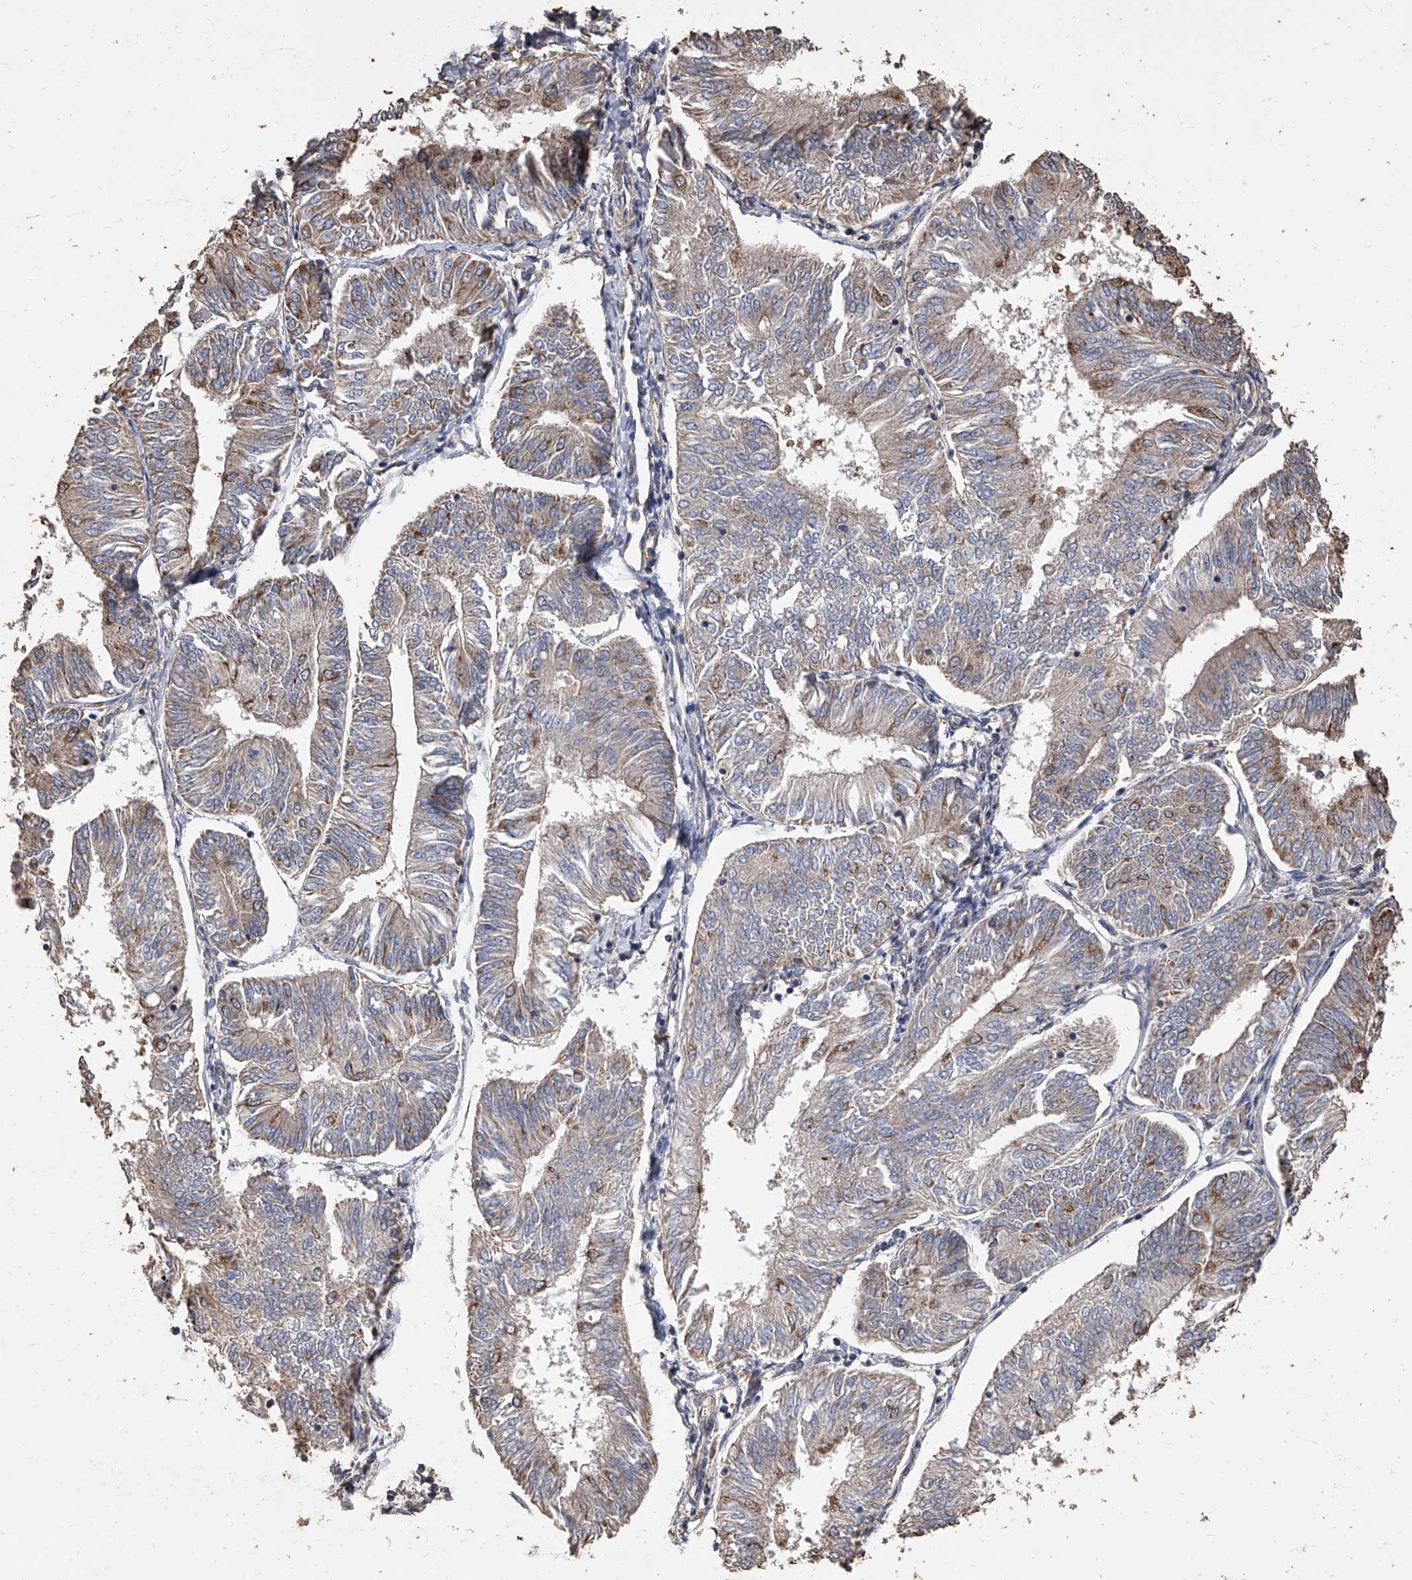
{"staining": {"intensity": "weak", "quantity": ">75%", "location": "cytoplasmic/membranous"}, "tissue": "endometrial cancer", "cell_type": "Tumor cells", "image_type": "cancer", "snomed": [{"axis": "morphology", "description": "Adenocarcinoma, NOS"}, {"axis": "topography", "description": "Endometrium"}], "caption": "Immunohistochemistry (IHC) micrograph of neoplastic tissue: adenocarcinoma (endometrial) stained using immunohistochemistry demonstrates low levels of weak protein expression localized specifically in the cytoplasmic/membranous of tumor cells, appearing as a cytoplasmic/membranous brown color.", "gene": "LTV1", "patient": {"sex": "female", "age": 58}}